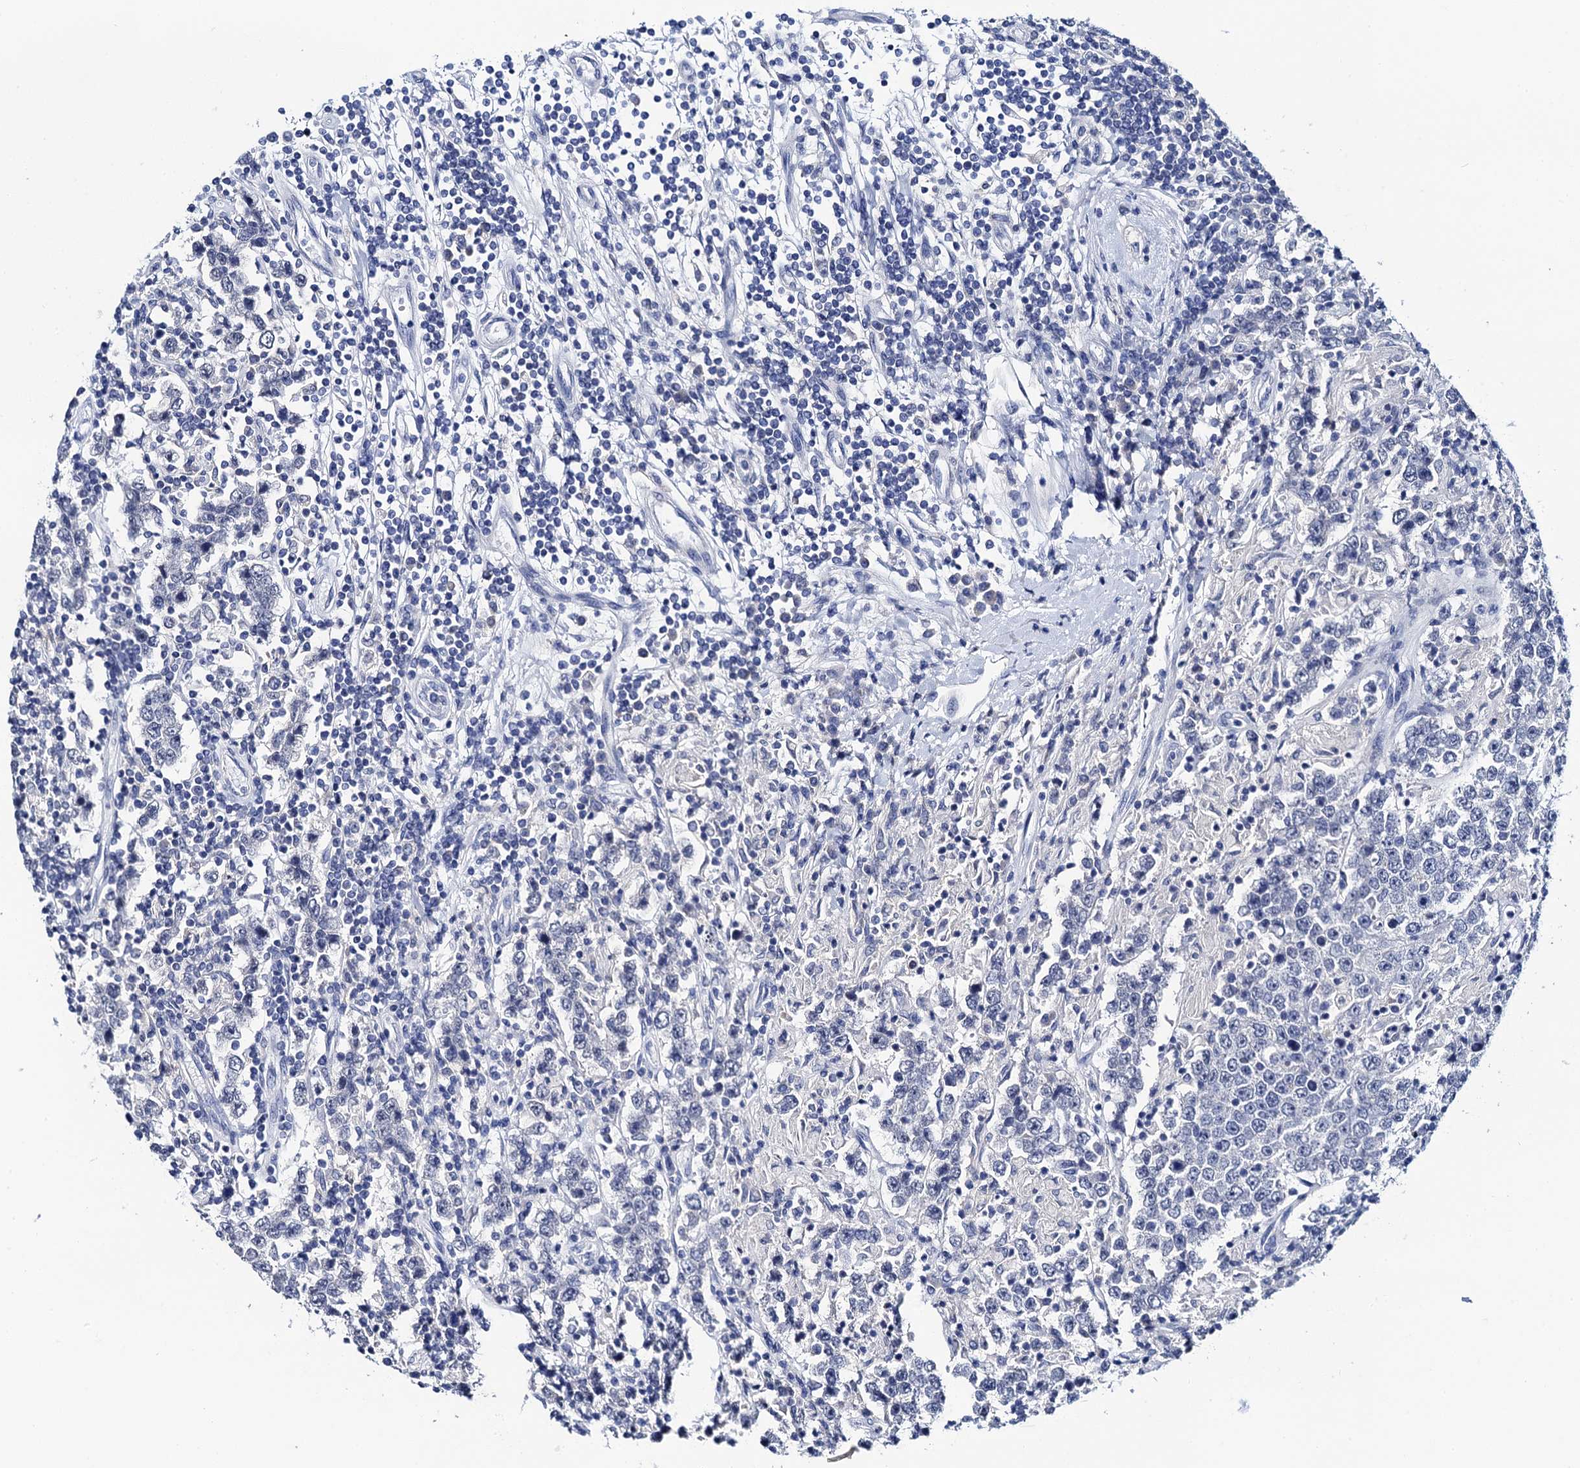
{"staining": {"intensity": "negative", "quantity": "none", "location": "none"}, "tissue": "testis cancer", "cell_type": "Tumor cells", "image_type": "cancer", "snomed": [{"axis": "morphology", "description": "Normal tissue, NOS"}, {"axis": "morphology", "description": "Urothelial carcinoma, High grade"}, {"axis": "morphology", "description": "Seminoma, NOS"}, {"axis": "morphology", "description": "Carcinoma, Embryonal, NOS"}, {"axis": "topography", "description": "Urinary bladder"}, {"axis": "topography", "description": "Testis"}], "caption": "Immunohistochemistry (IHC) of human testis cancer (seminoma) shows no staining in tumor cells.", "gene": "LYPD3", "patient": {"sex": "male", "age": 41}}